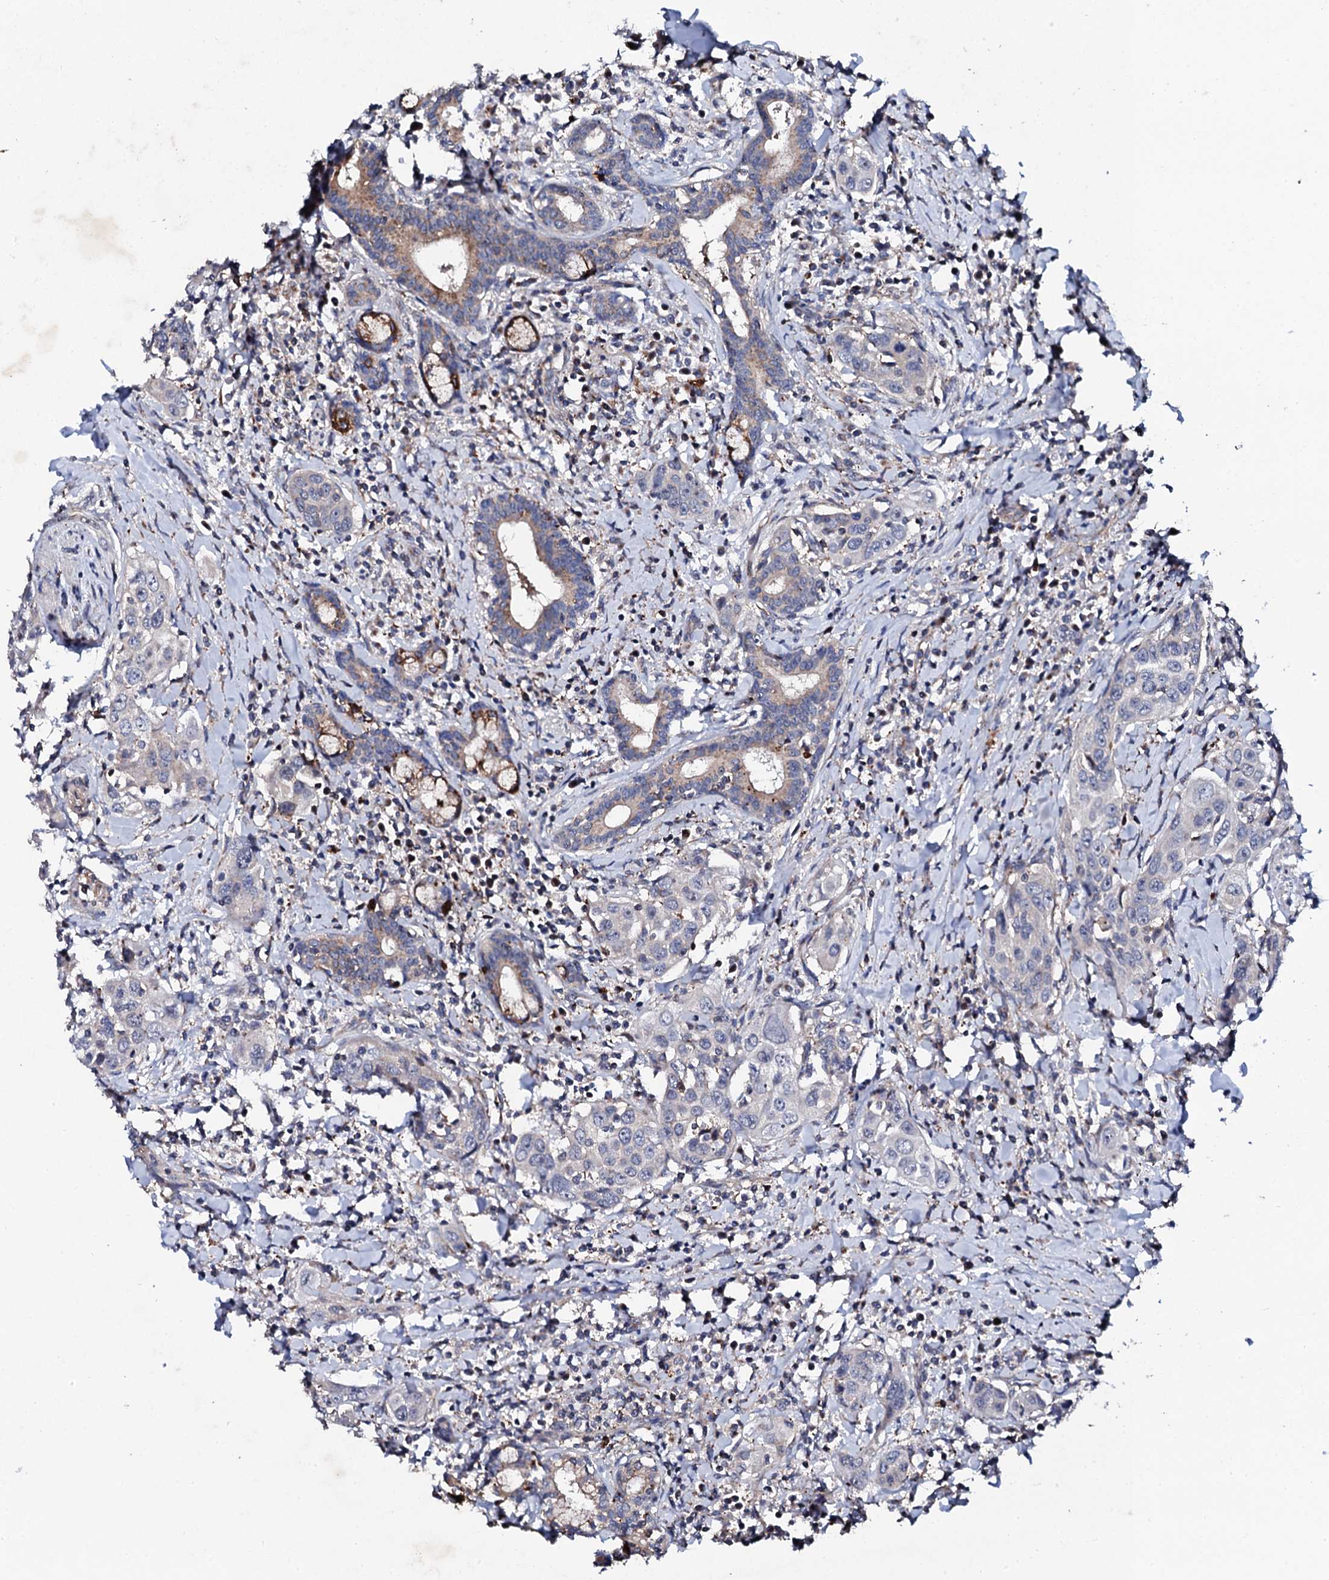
{"staining": {"intensity": "negative", "quantity": "none", "location": "none"}, "tissue": "head and neck cancer", "cell_type": "Tumor cells", "image_type": "cancer", "snomed": [{"axis": "morphology", "description": "Squamous cell carcinoma, NOS"}, {"axis": "topography", "description": "Oral tissue"}, {"axis": "topography", "description": "Head-Neck"}], "caption": "Immunohistochemical staining of human squamous cell carcinoma (head and neck) displays no significant staining in tumor cells.", "gene": "GTPBP4", "patient": {"sex": "female", "age": 50}}